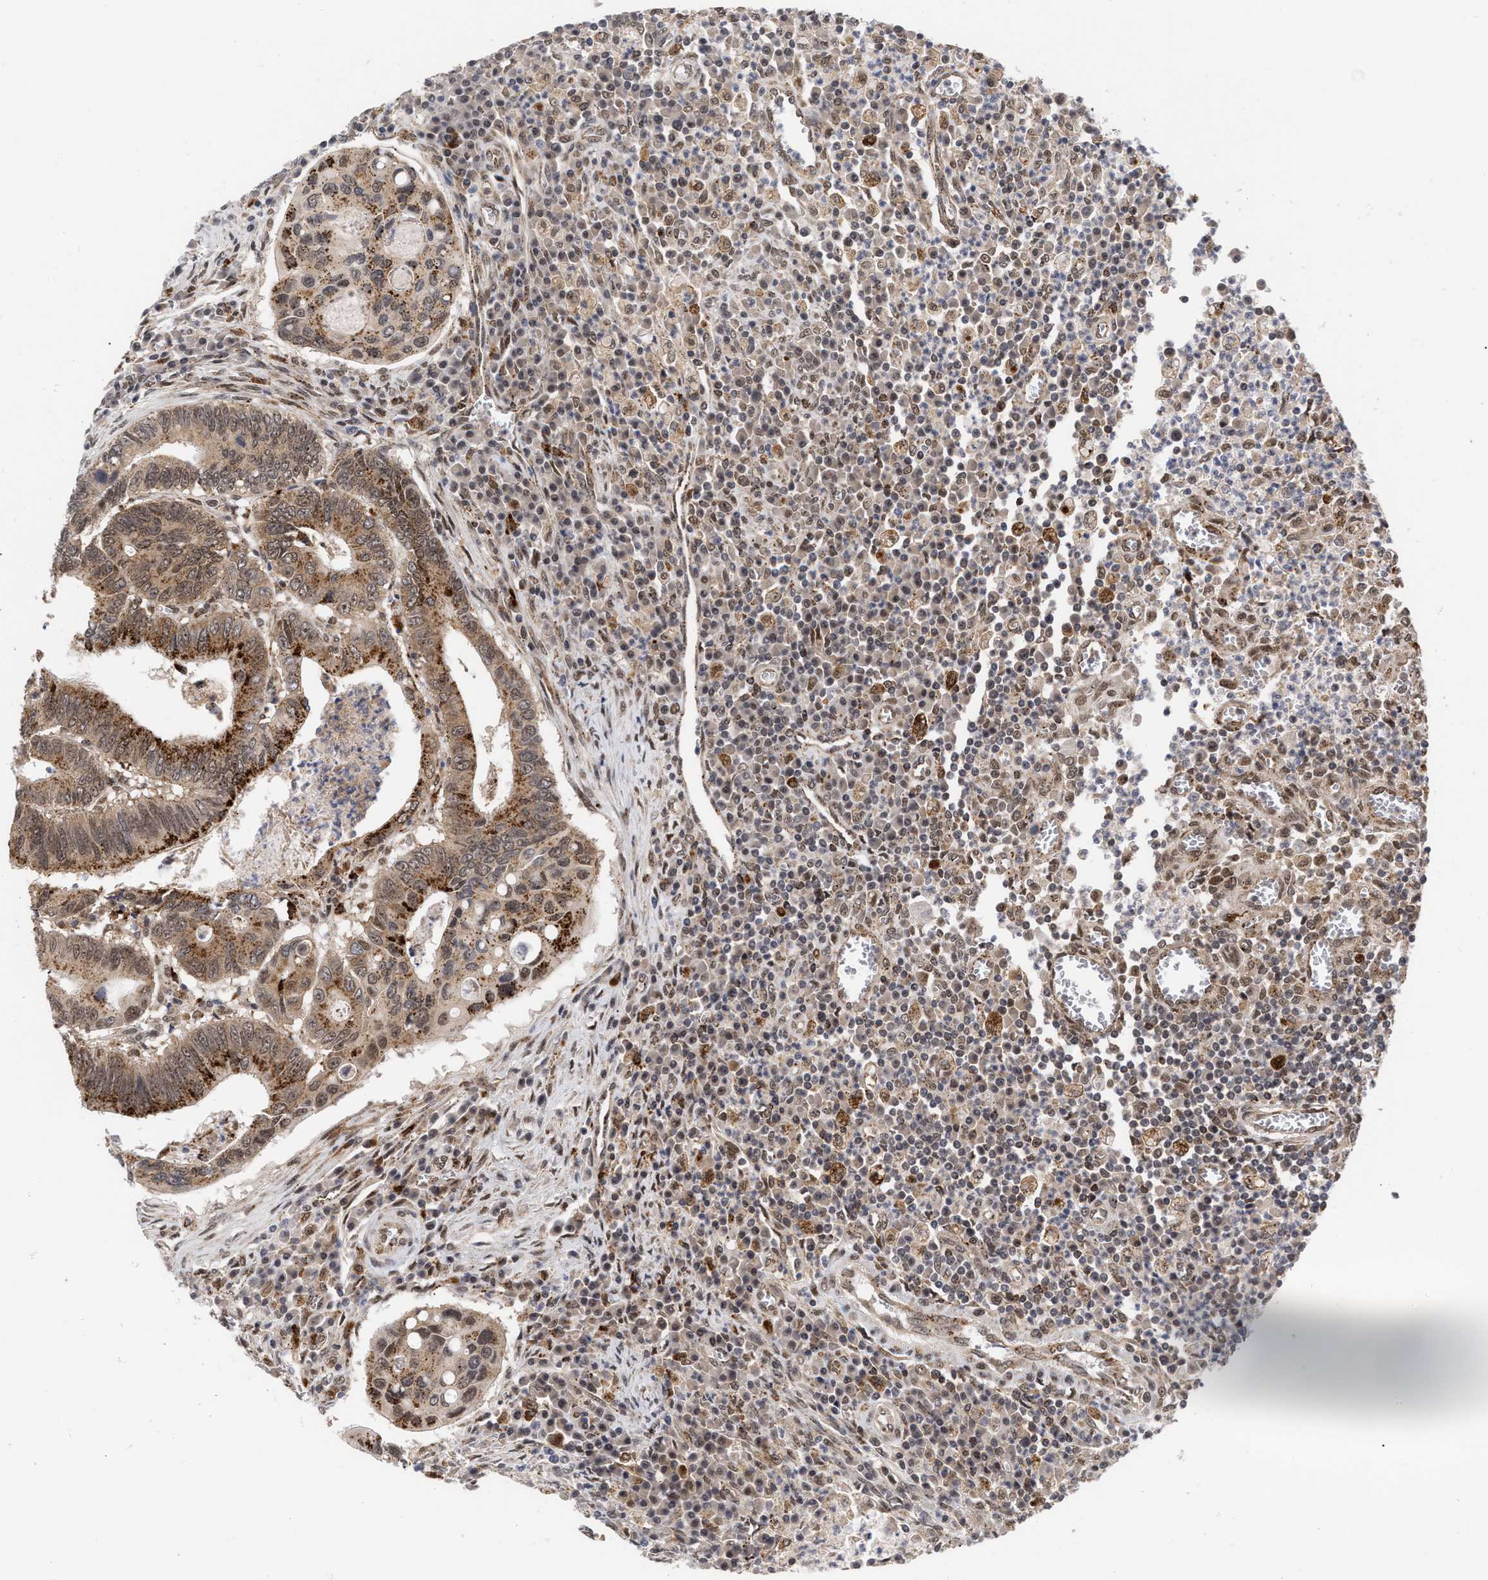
{"staining": {"intensity": "strong", "quantity": ">75%", "location": "cytoplasmic/membranous"}, "tissue": "colorectal cancer", "cell_type": "Tumor cells", "image_type": "cancer", "snomed": [{"axis": "morphology", "description": "Inflammation, NOS"}, {"axis": "morphology", "description": "Adenocarcinoma, NOS"}, {"axis": "topography", "description": "Colon"}], "caption": "Colorectal cancer (adenocarcinoma) tissue shows strong cytoplasmic/membranous staining in approximately >75% of tumor cells, visualized by immunohistochemistry.", "gene": "UPF1", "patient": {"sex": "male", "age": 72}}